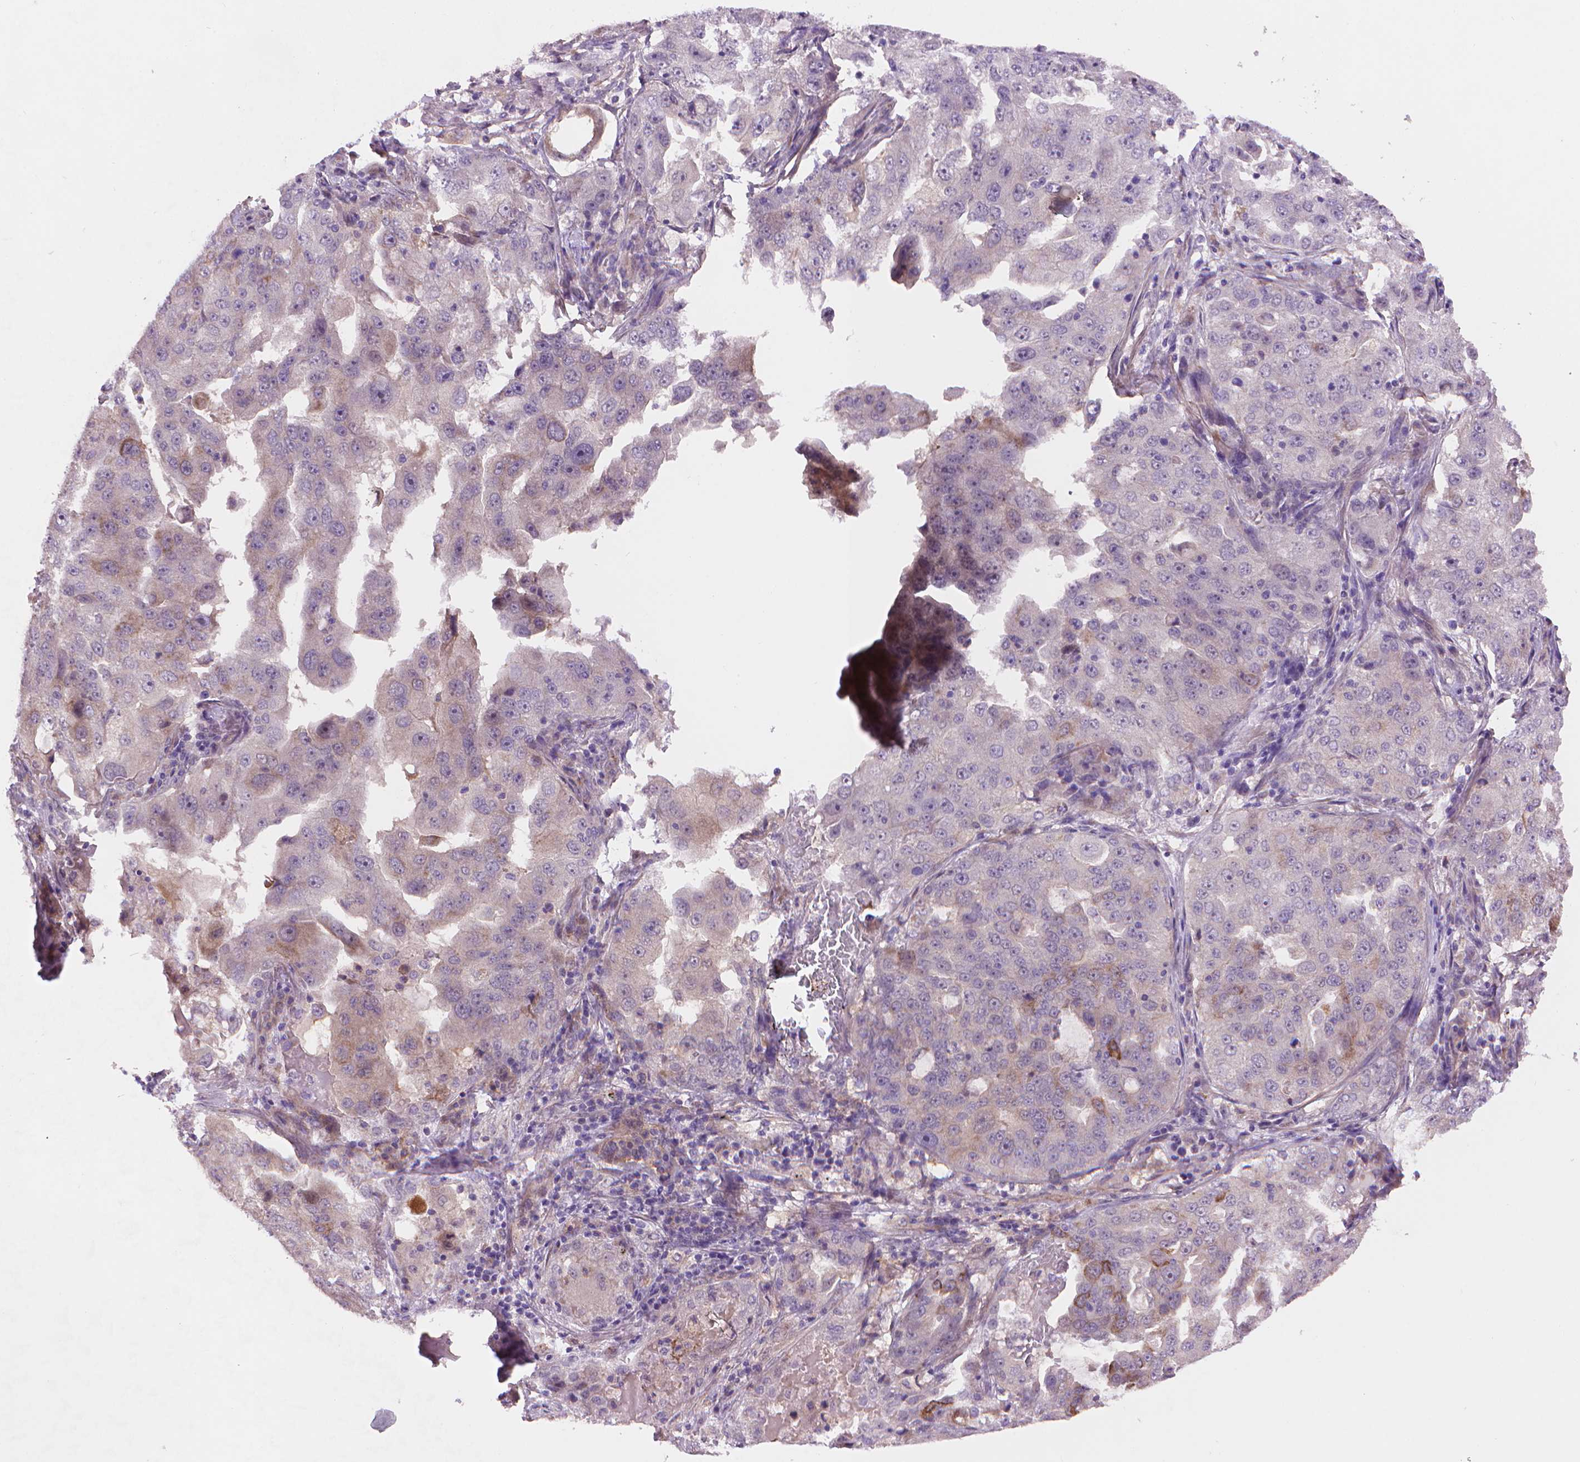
{"staining": {"intensity": "negative", "quantity": "none", "location": "none"}, "tissue": "lung cancer", "cell_type": "Tumor cells", "image_type": "cancer", "snomed": [{"axis": "morphology", "description": "Adenocarcinoma, NOS"}, {"axis": "topography", "description": "Lung"}], "caption": "This photomicrograph is of lung cancer stained with immunohistochemistry to label a protein in brown with the nuclei are counter-stained blue. There is no positivity in tumor cells. (DAB (3,3'-diaminobenzidine) immunohistochemistry (IHC) with hematoxylin counter stain).", "gene": "AMMECR1", "patient": {"sex": "female", "age": 61}}